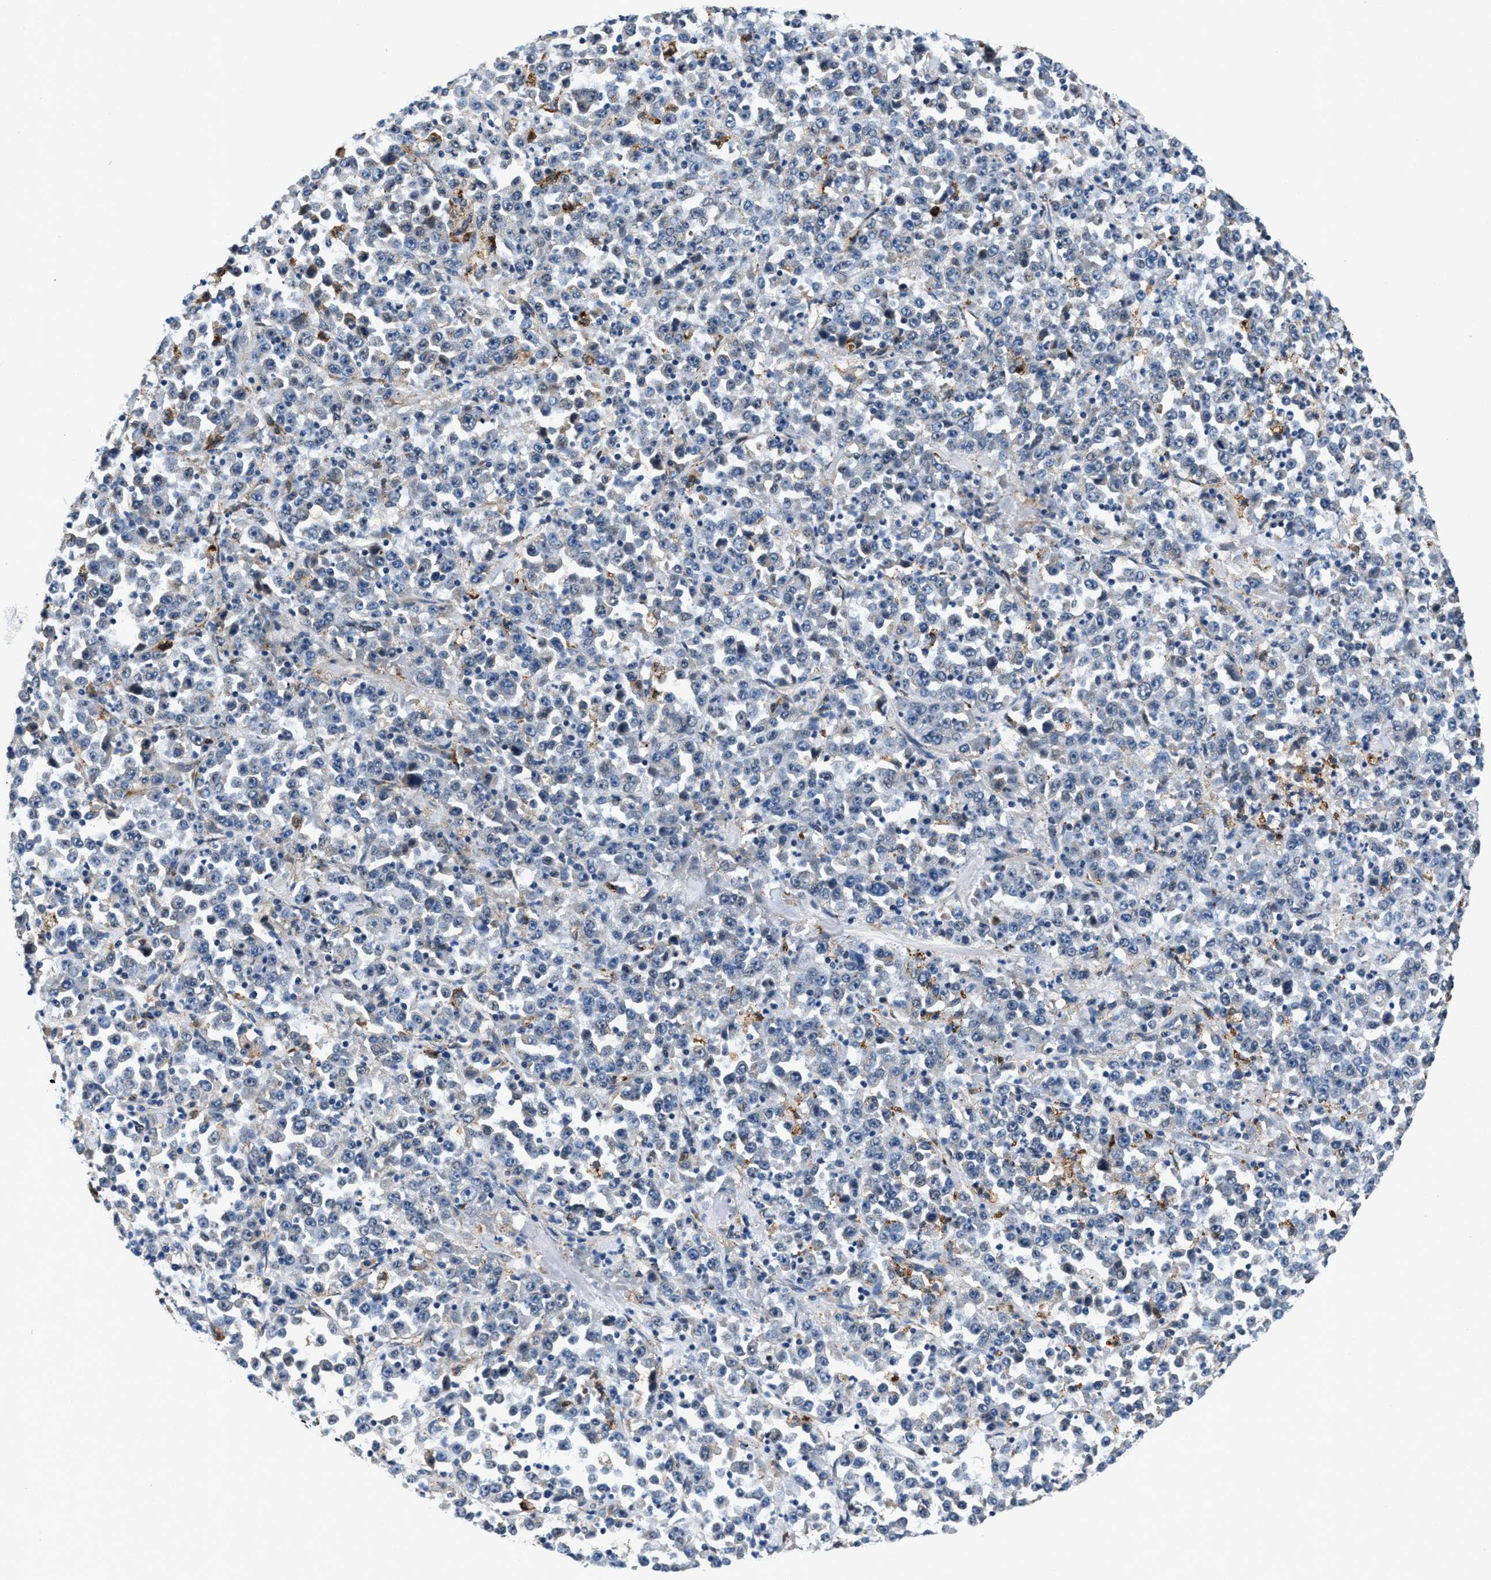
{"staining": {"intensity": "negative", "quantity": "none", "location": "none"}, "tissue": "stomach cancer", "cell_type": "Tumor cells", "image_type": "cancer", "snomed": [{"axis": "morphology", "description": "Normal tissue, NOS"}, {"axis": "morphology", "description": "Adenocarcinoma, NOS"}, {"axis": "topography", "description": "Stomach, upper"}, {"axis": "topography", "description": "Stomach"}], "caption": "This is an immunohistochemistry image of human stomach cancer (adenocarcinoma). There is no positivity in tumor cells.", "gene": "SLFN11", "patient": {"sex": "male", "age": 59}}